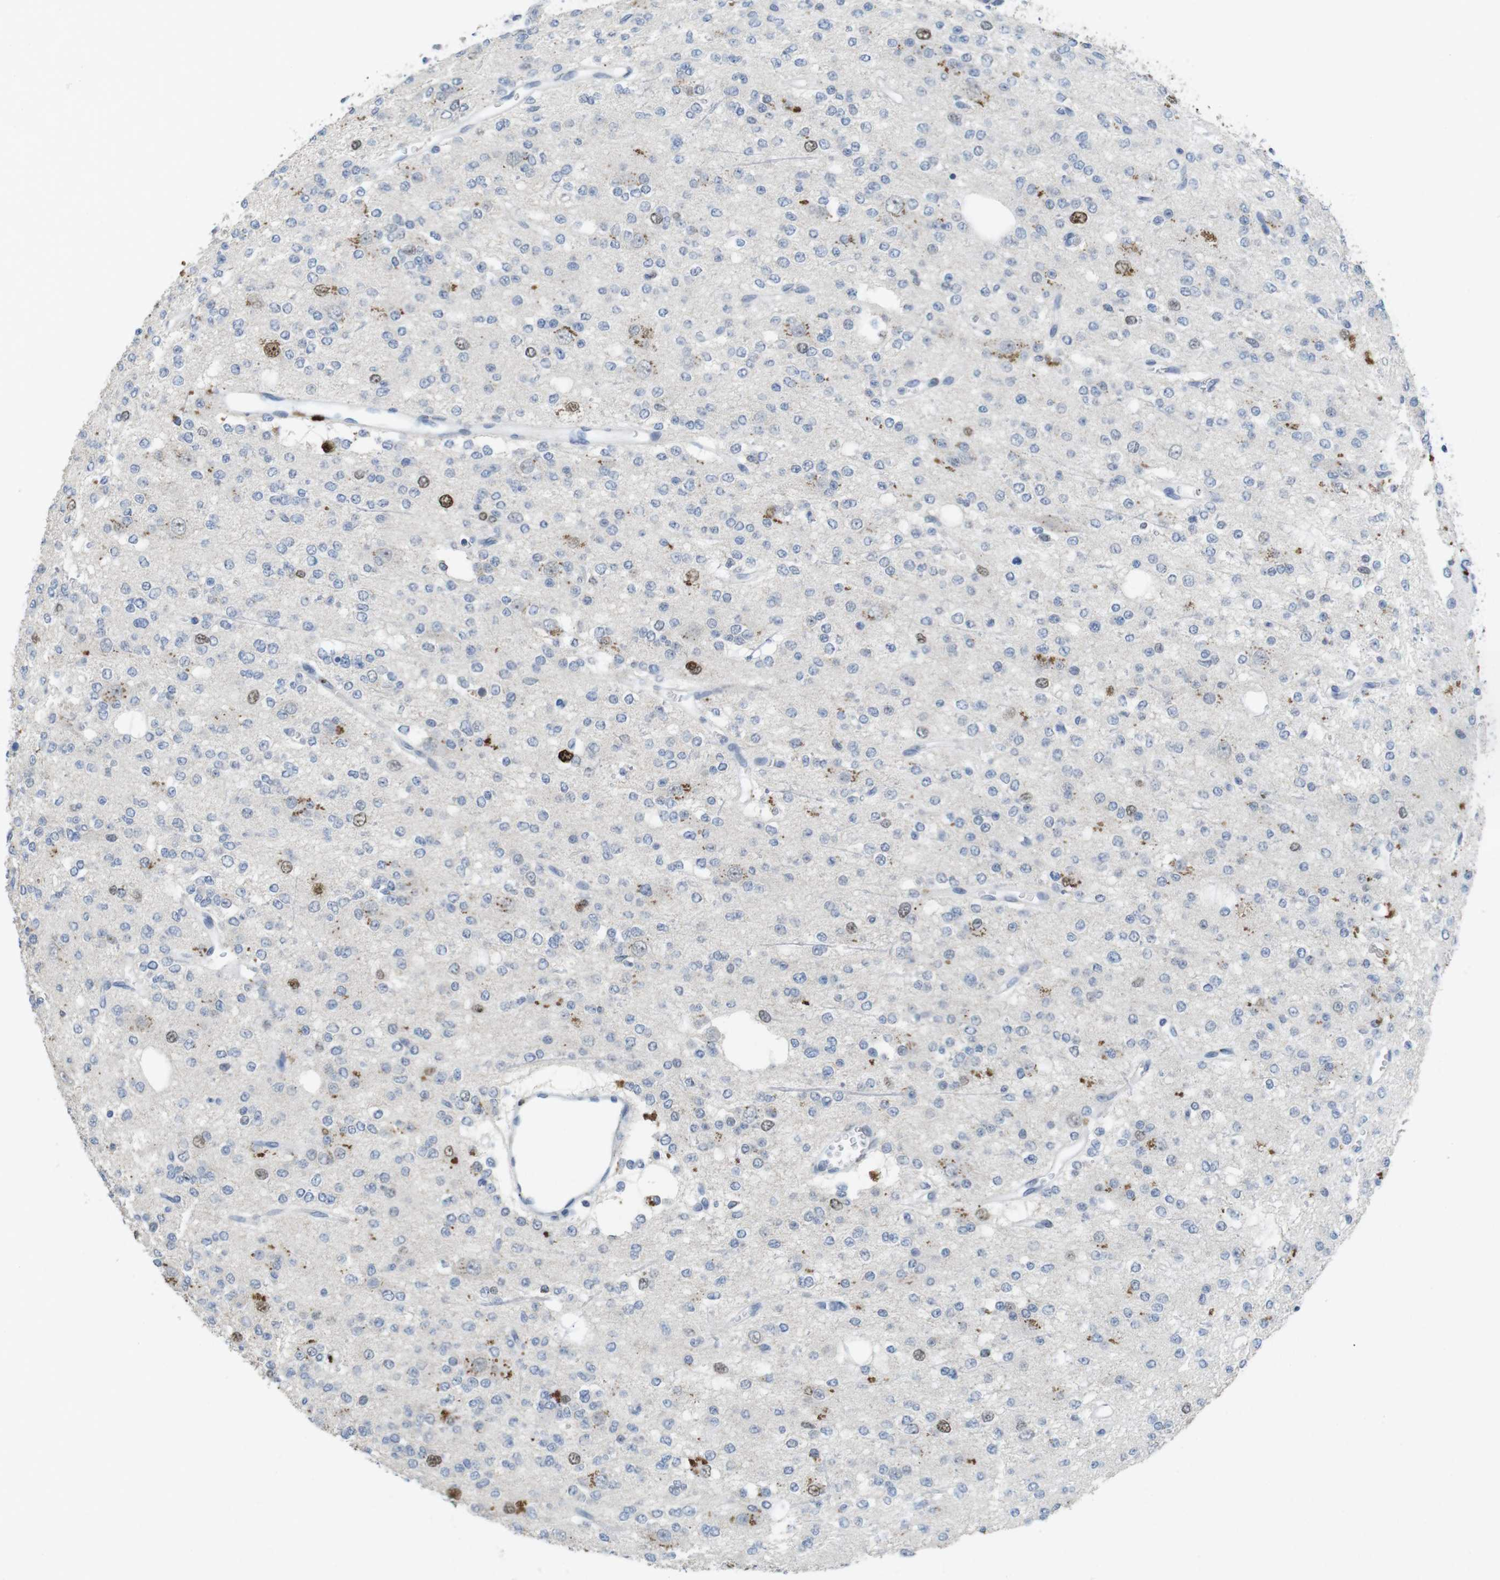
{"staining": {"intensity": "moderate", "quantity": "<25%", "location": "nuclear"}, "tissue": "glioma", "cell_type": "Tumor cells", "image_type": "cancer", "snomed": [{"axis": "morphology", "description": "Glioma, malignant, Low grade"}, {"axis": "topography", "description": "Brain"}], "caption": "Tumor cells demonstrate low levels of moderate nuclear expression in approximately <25% of cells in human glioma. The staining is performed using DAB (3,3'-diaminobenzidine) brown chromogen to label protein expression. The nuclei are counter-stained blue using hematoxylin.", "gene": "KPNA2", "patient": {"sex": "male", "age": 38}}